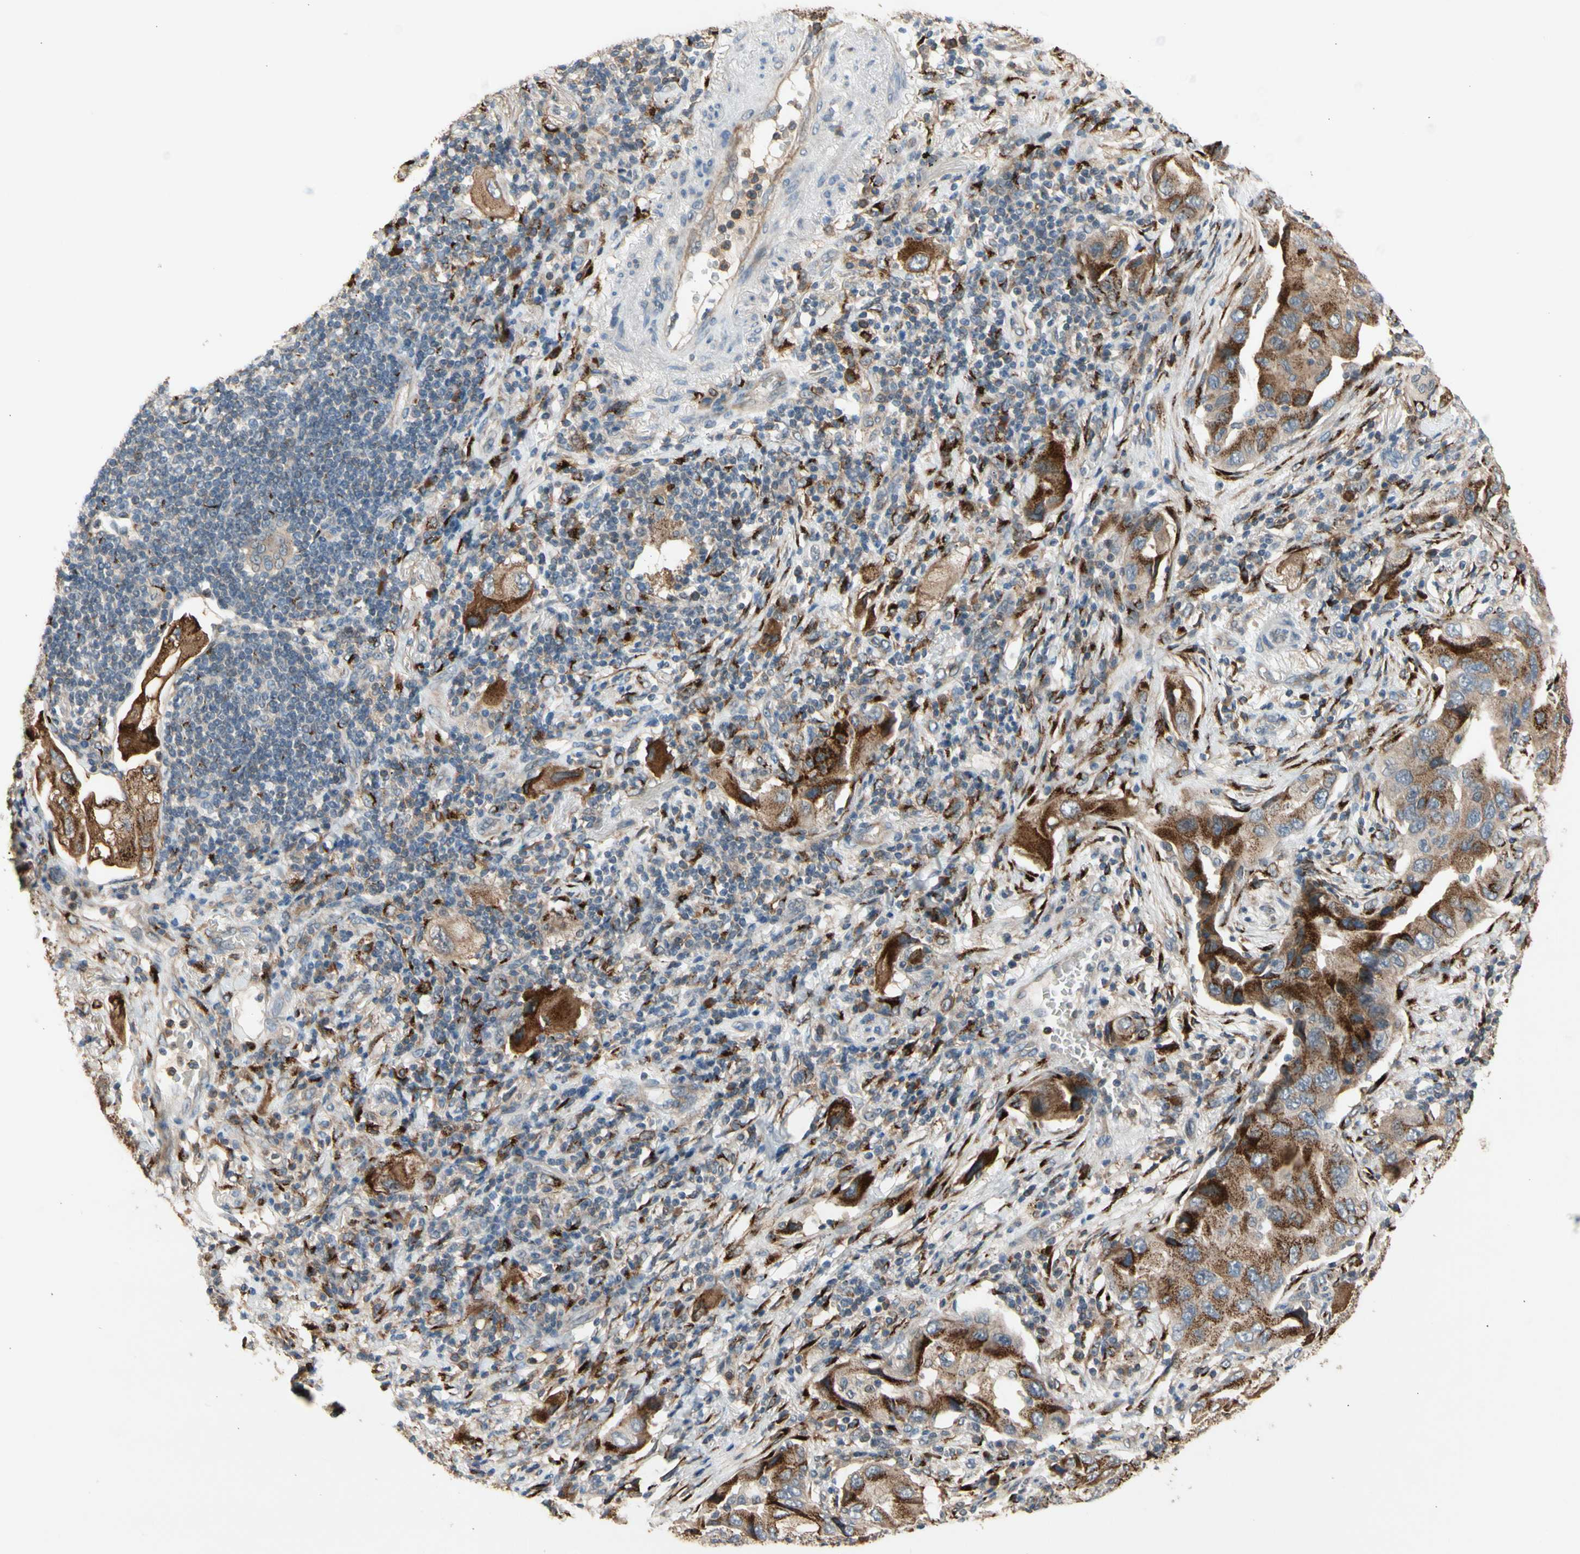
{"staining": {"intensity": "strong", "quantity": ">75%", "location": "cytoplasmic/membranous"}, "tissue": "lung cancer", "cell_type": "Tumor cells", "image_type": "cancer", "snomed": [{"axis": "morphology", "description": "Adenocarcinoma, NOS"}, {"axis": "topography", "description": "Lung"}], "caption": "Protein positivity by IHC exhibits strong cytoplasmic/membranous staining in approximately >75% of tumor cells in lung cancer.", "gene": "GALNT5", "patient": {"sex": "female", "age": 65}}